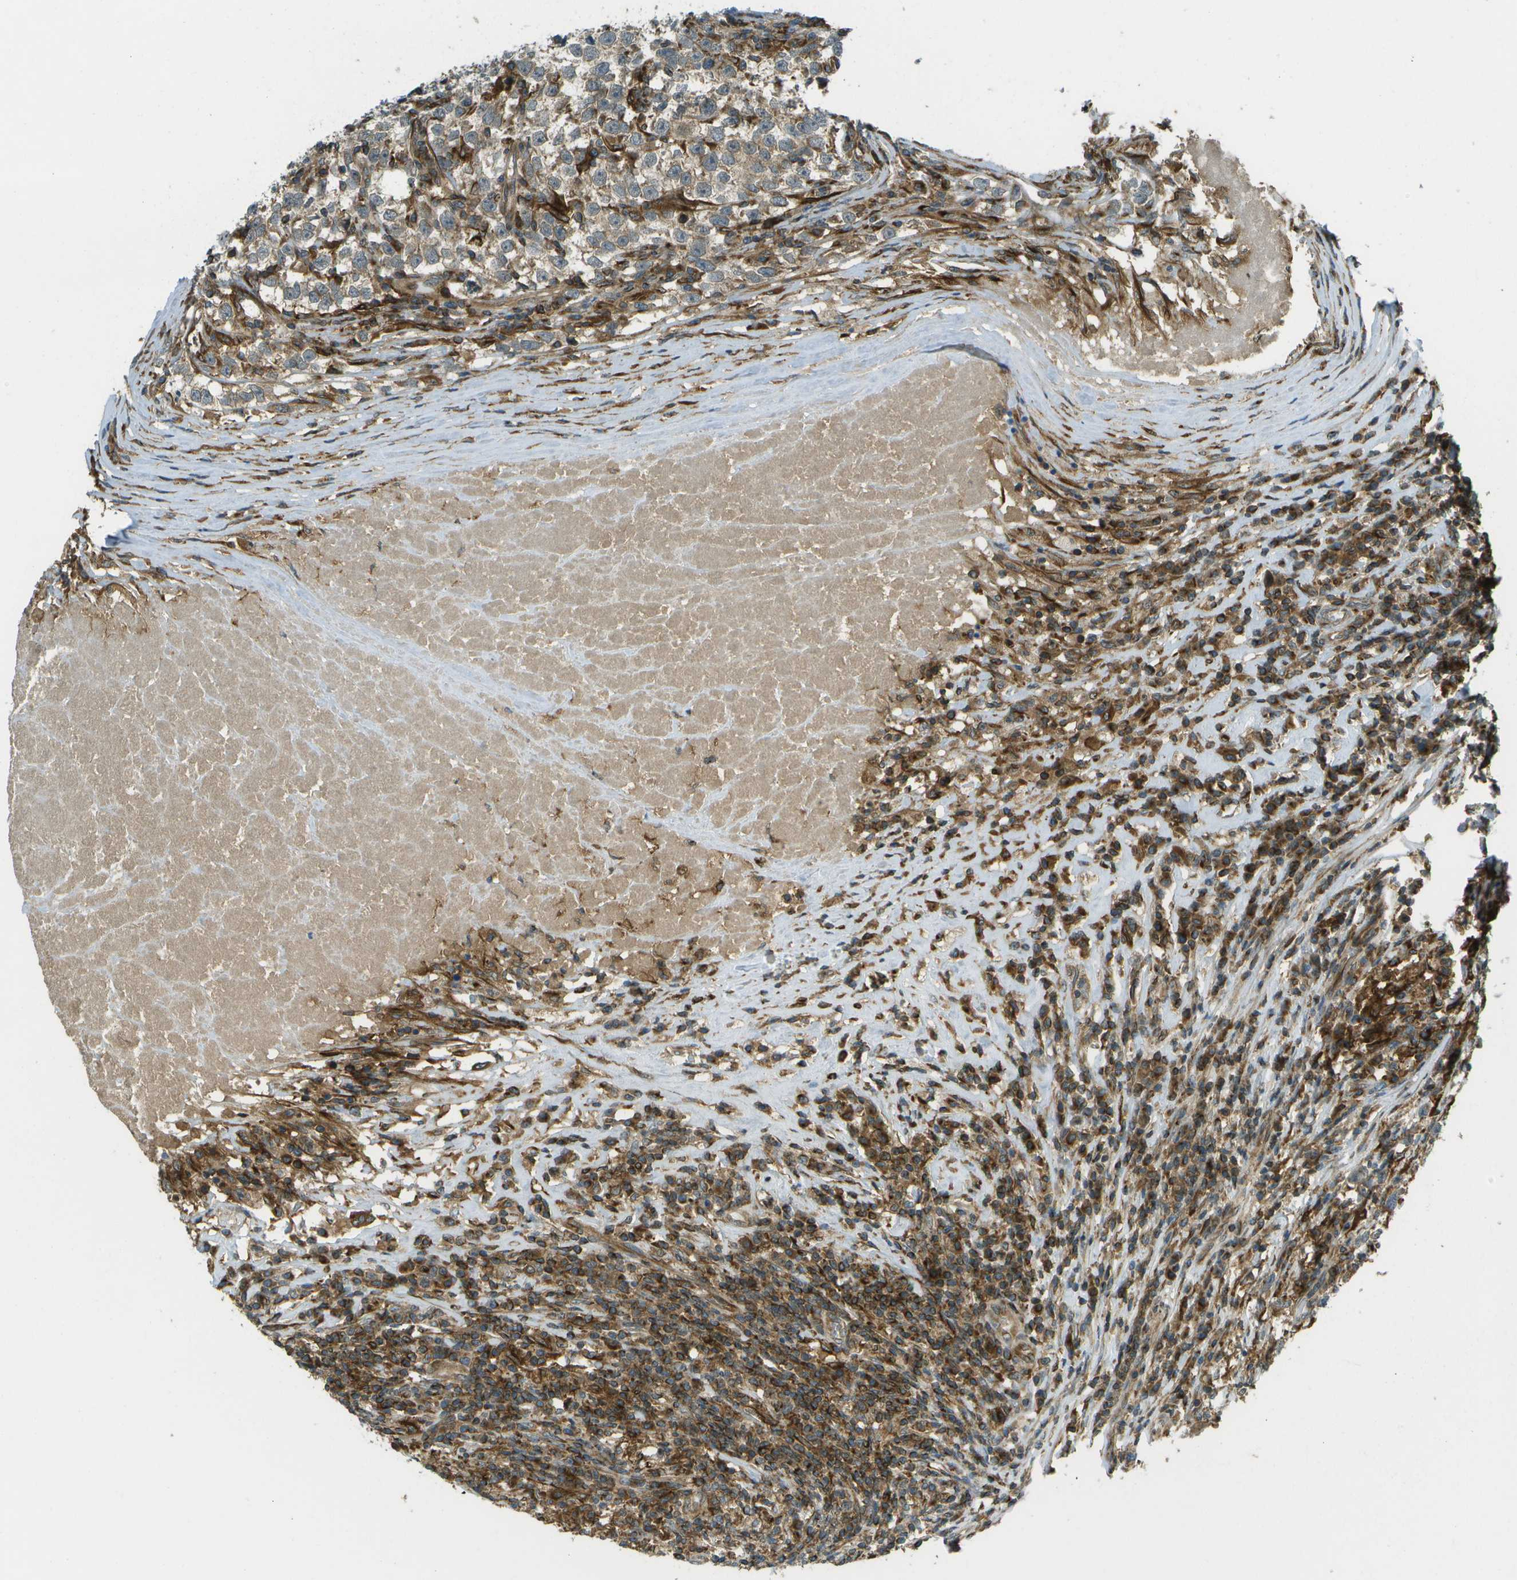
{"staining": {"intensity": "weak", "quantity": "25%-75%", "location": "cytoplasmic/membranous"}, "tissue": "testis cancer", "cell_type": "Tumor cells", "image_type": "cancer", "snomed": [{"axis": "morphology", "description": "Normal tissue, NOS"}, {"axis": "morphology", "description": "Seminoma, NOS"}, {"axis": "topography", "description": "Testis"}], "caption": "A brown stain labels weak cytoplasmic/membranous positivity of a protein in human testis seminoma tumor cells.", "gene": "TMTC1", "patient": {"sex": "male", "age": 43}}